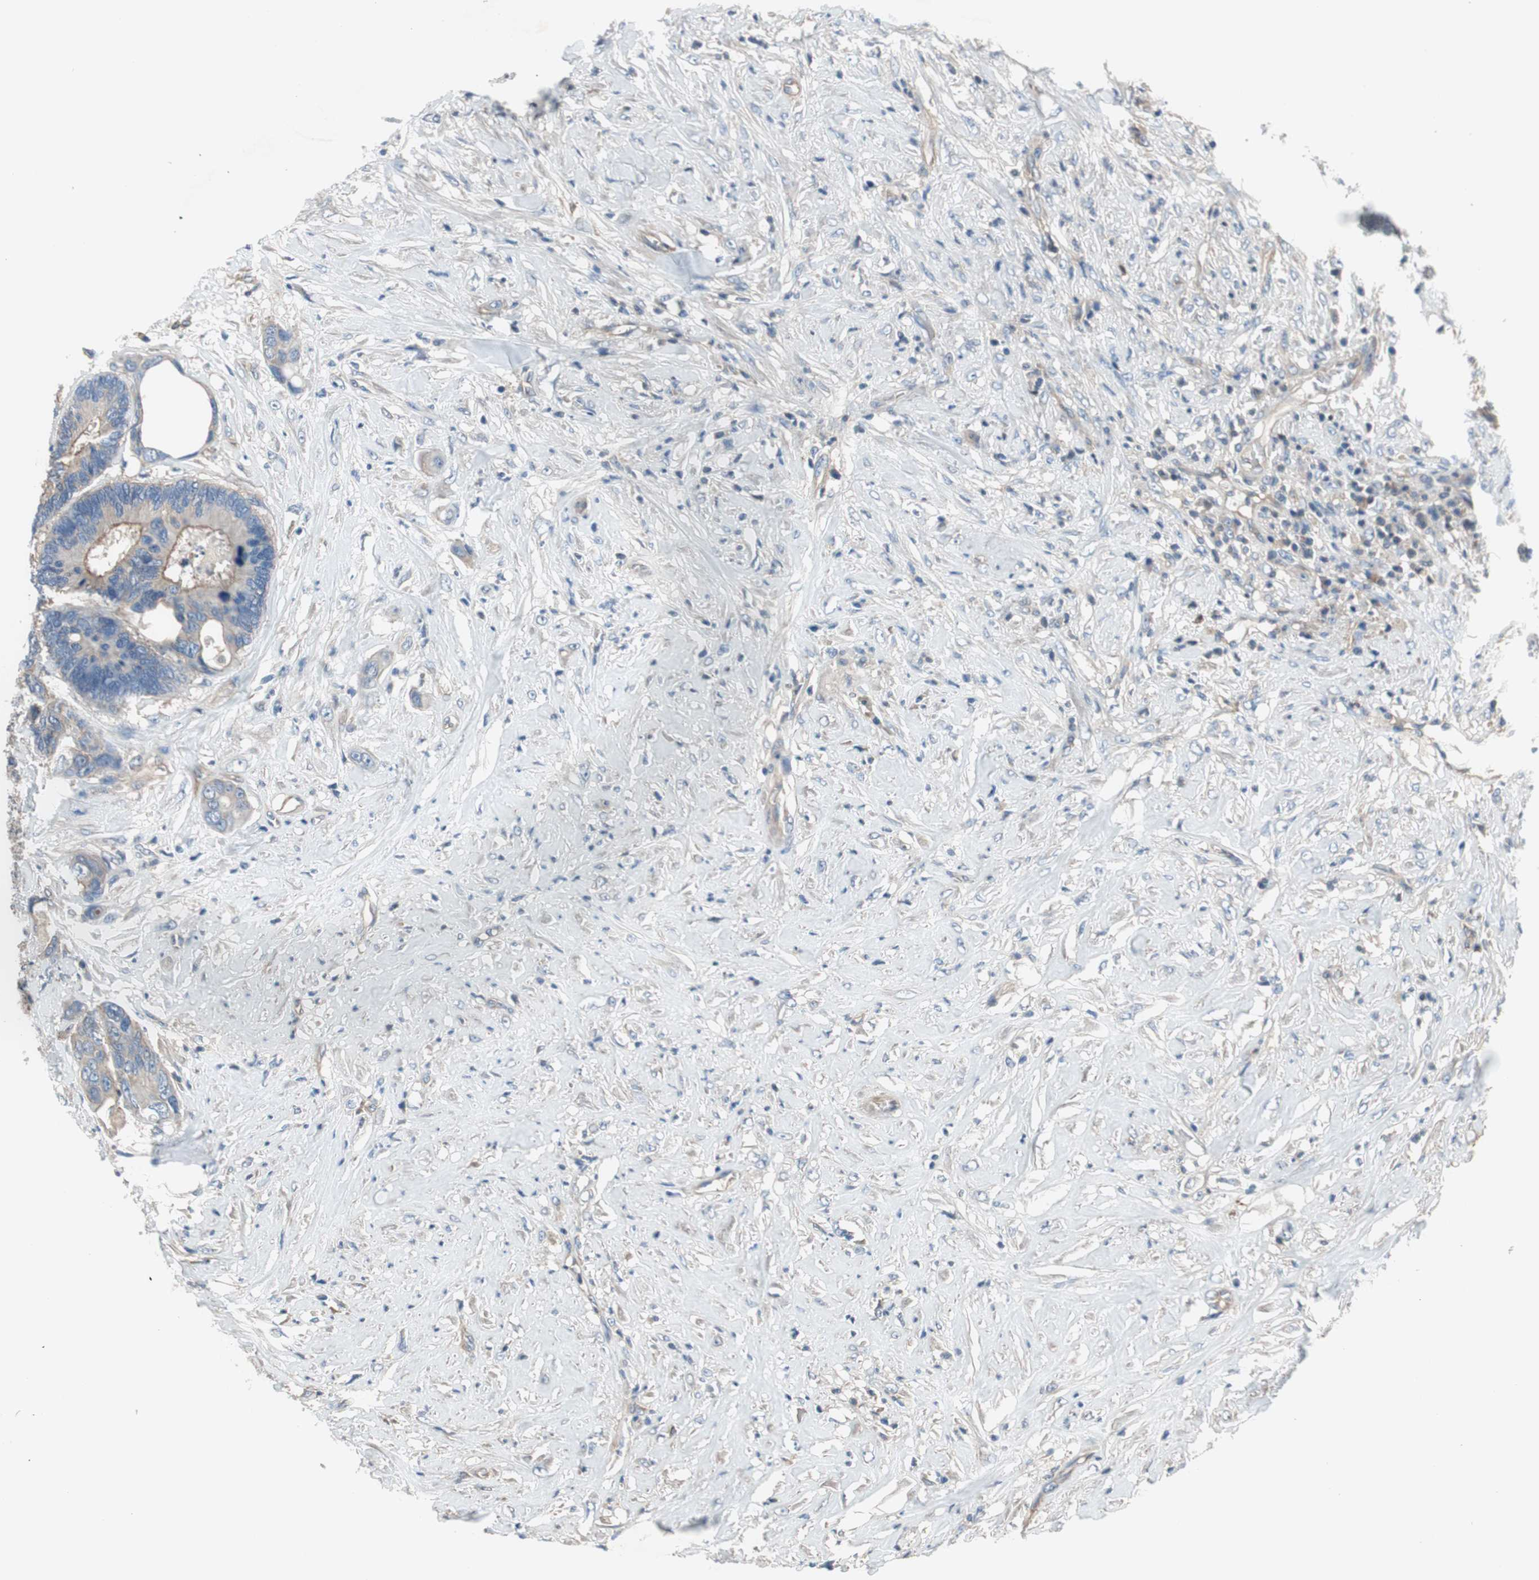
{"staining": {"intensity": "weak", "quantity": ">75%", "location": "cytoplasmic/membranous"}, "tissue": "colorectal cancer", "cell_type": "Tumor cells", "image_type": "cancer", "snomed": [{"axis": "morphology", "description": "Adenocarcinoma, NOS"}, {"axis": "topography", "description": "Rectum"}], "caption": "IHC image of human colorectal cancer (adenocarcinoma) stained for a protein (brown), which reveals low levels of weak cytoplasmic/membranous positivity in about >75% of tumor cells.", "gene": "CALML3", "patient": {"sex": "male", "age": 55}}